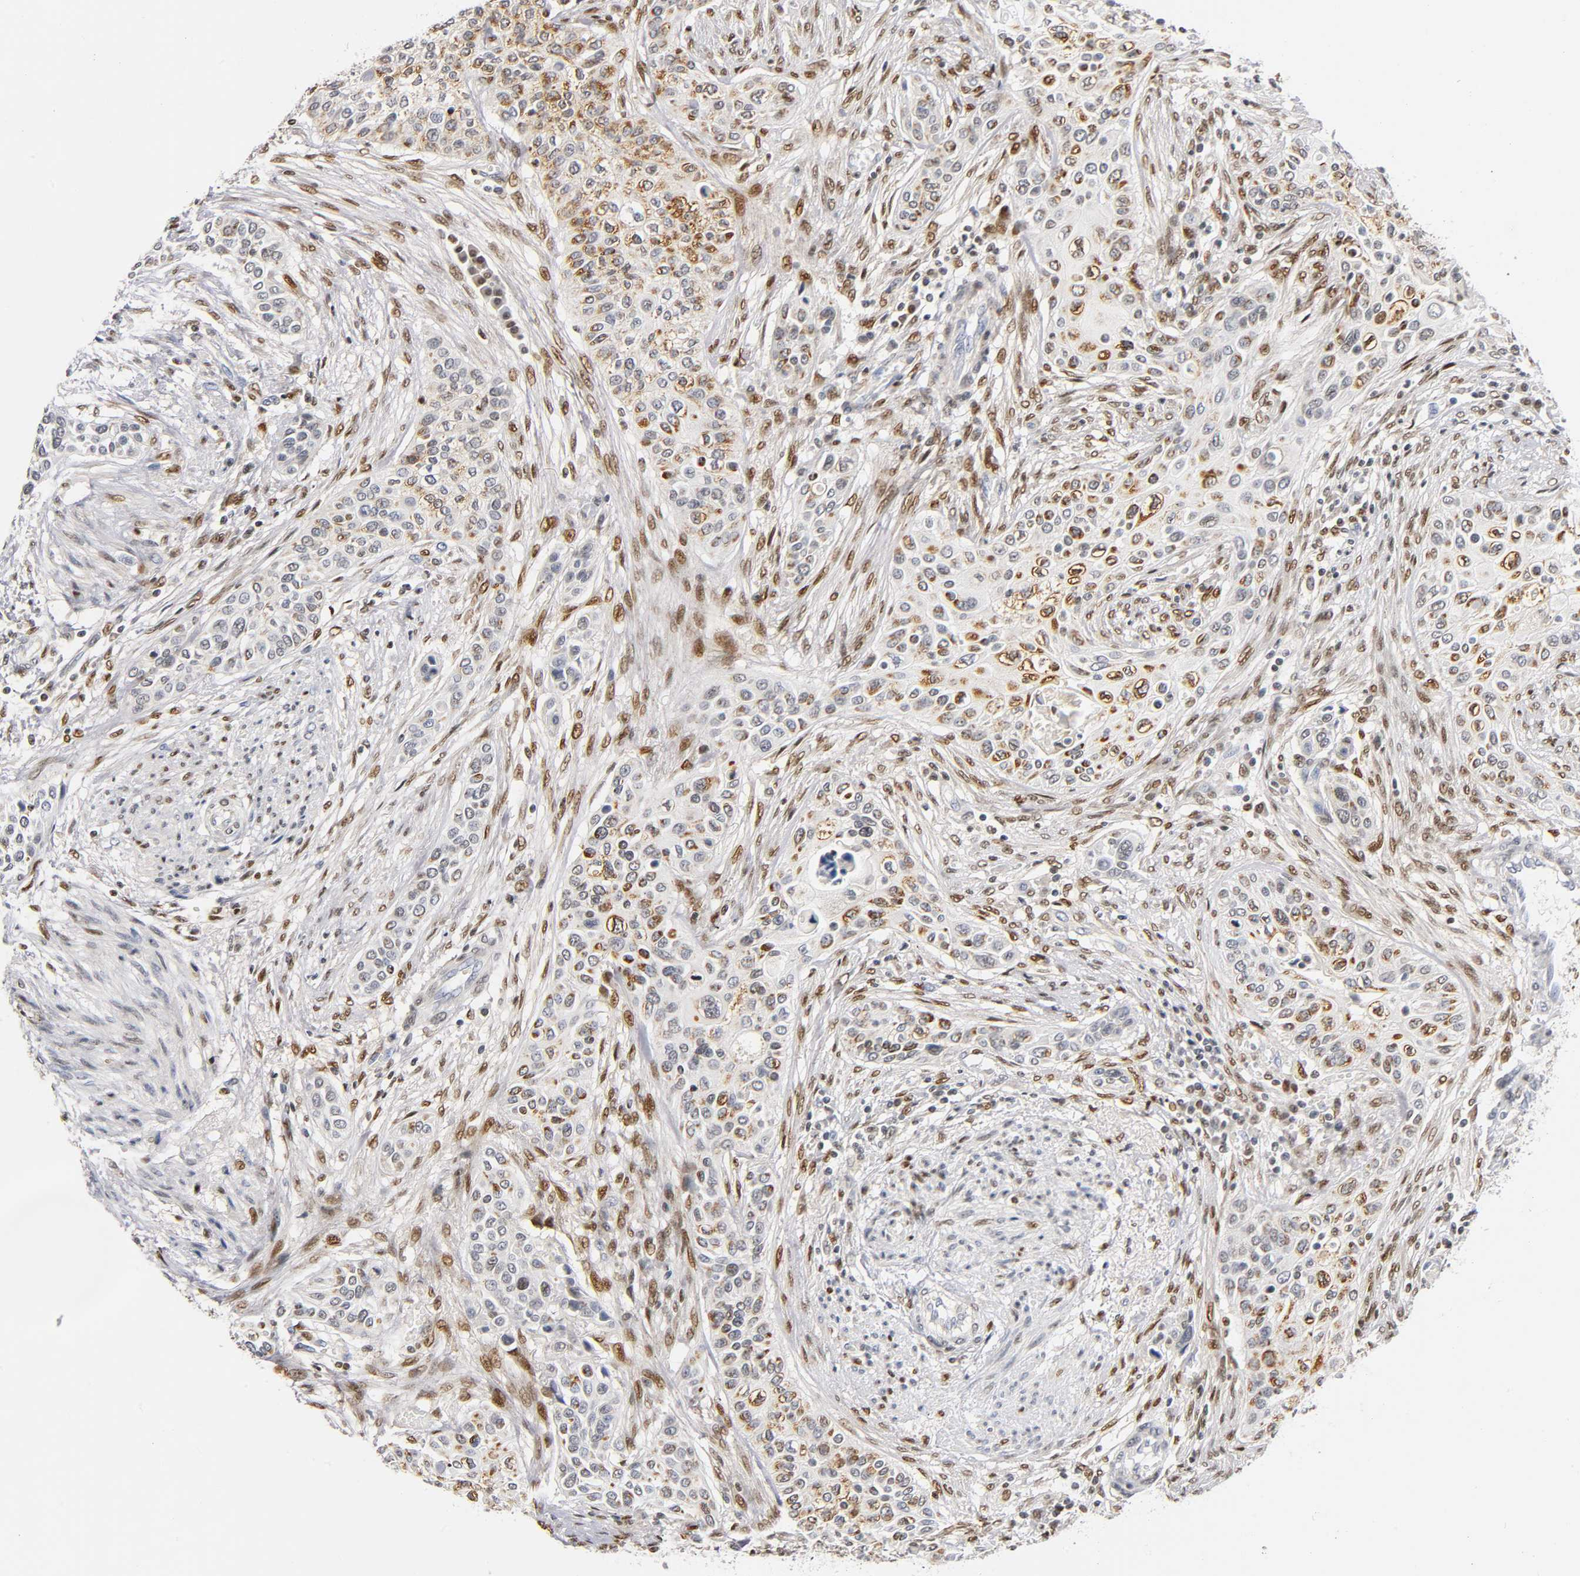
{"staining": {"intensity": "moderate", "quantity": "25%-75%", "location": "nuclear"}, "tissue": "urothelial cancer", "cell_type": "Tumor cells", "image_type": "cancer", "snomed": [{"axis": "morphology", "description": "Urothelial carcinoma, High grade"}, {"axis": "topography", "description": "Urinary bladder"}], "caption": "Moderate nuclear positivity for a protein is appreciated in approximately 25%-75% of tumor cells of high-grade urothelial carcinoma using immunohistochemistry (IHC).", "gene": "RUNX1", "patient": {"sex": "male", "age": 74}}